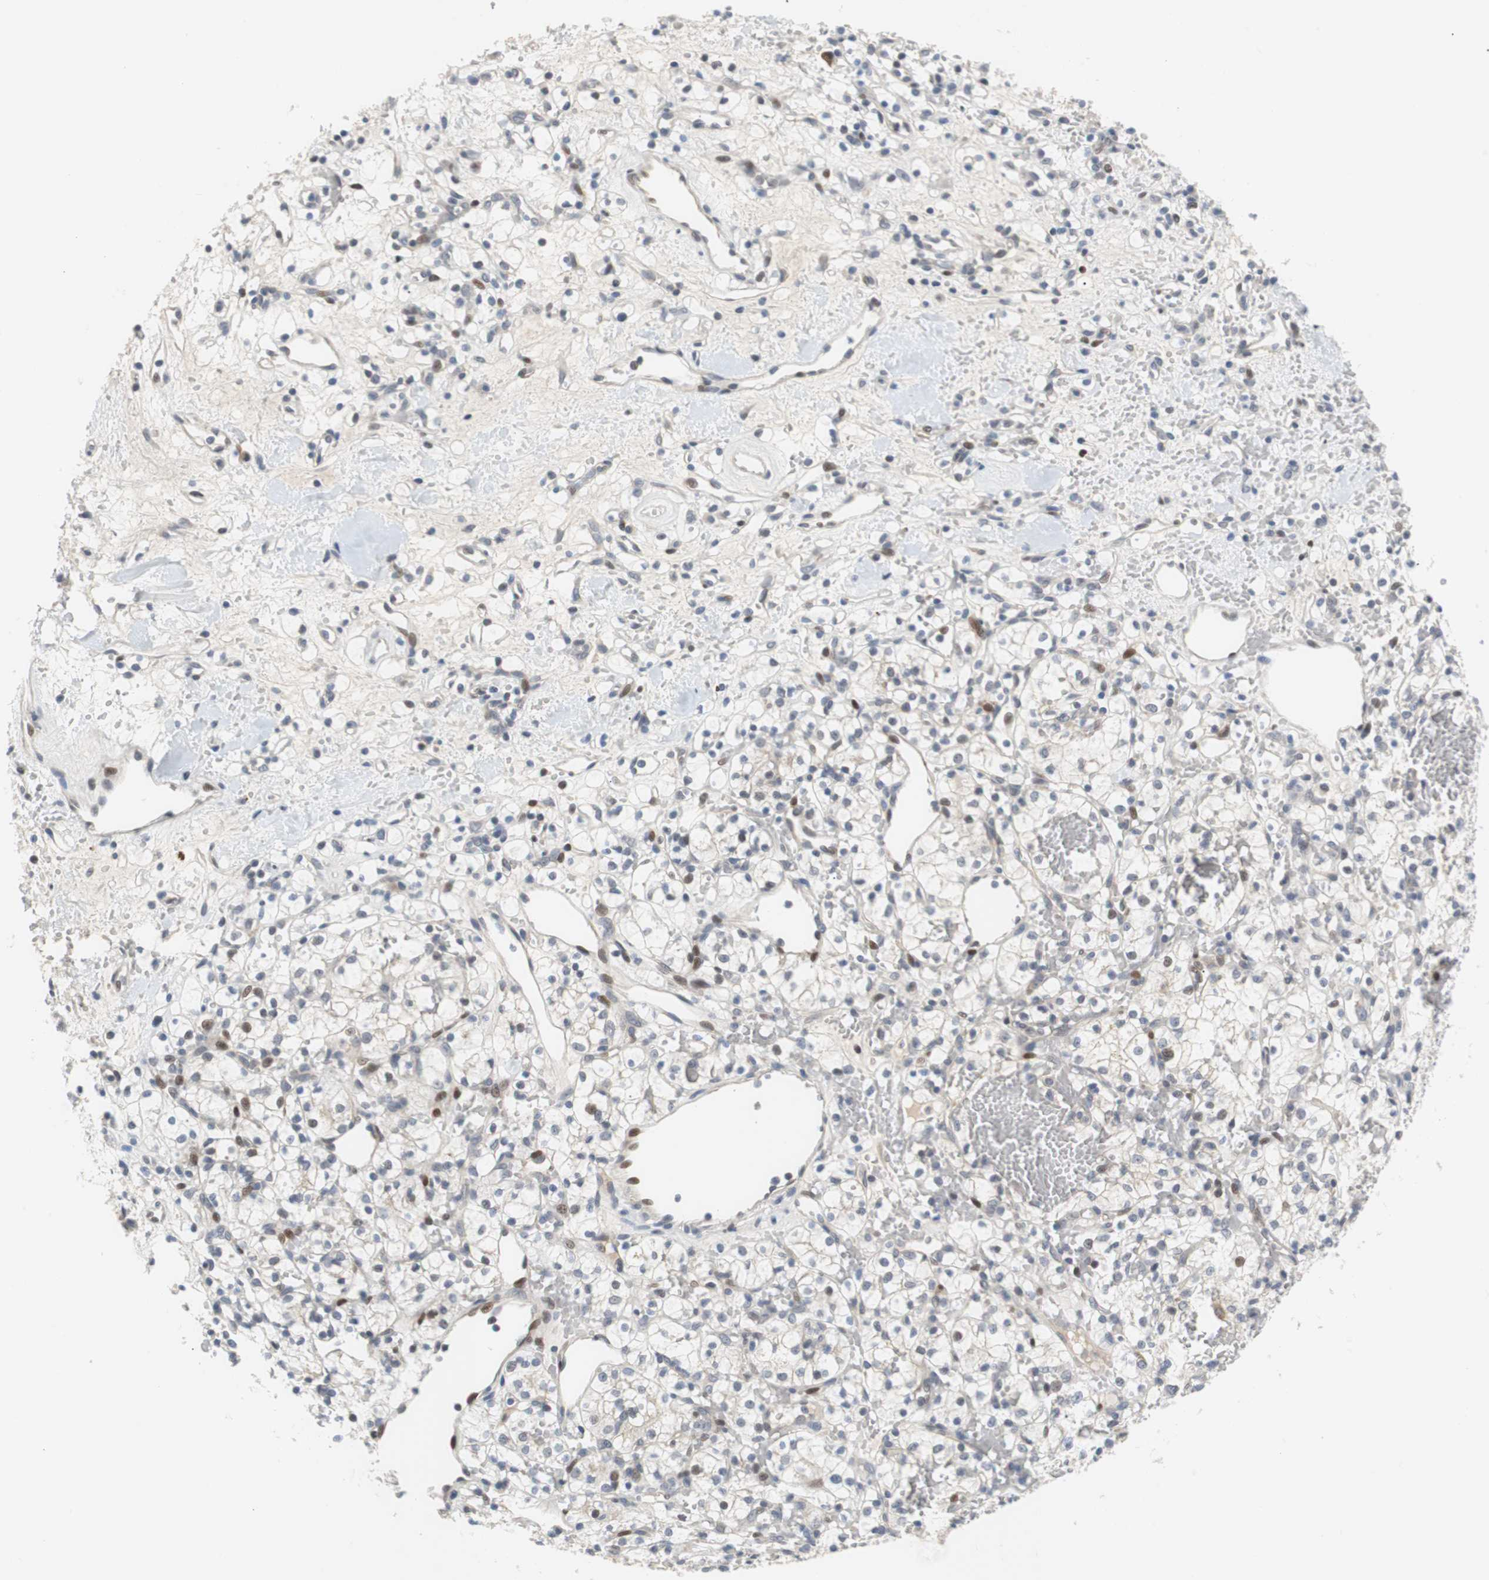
{"staining": {"intensity": "weak", "quantity": "<25%", "location": "nuclear"}, "tissue": "renal cancer", "cell_type": "Tumor cells", "image_type": "cancer", "snomed": [{"axis": "morphology", "description": "Adenocarcinoma, NOS"}, {"axis": "topography", "description": "Kidney"}], "caption": "Immunohistochemistry (IHC) image of human renal adenocarcinoma stained for a protein (brown), which displays no expression in tumor cells.", "gene": "MAP2K4", "patient": {"sex": "female", "age": 60}}